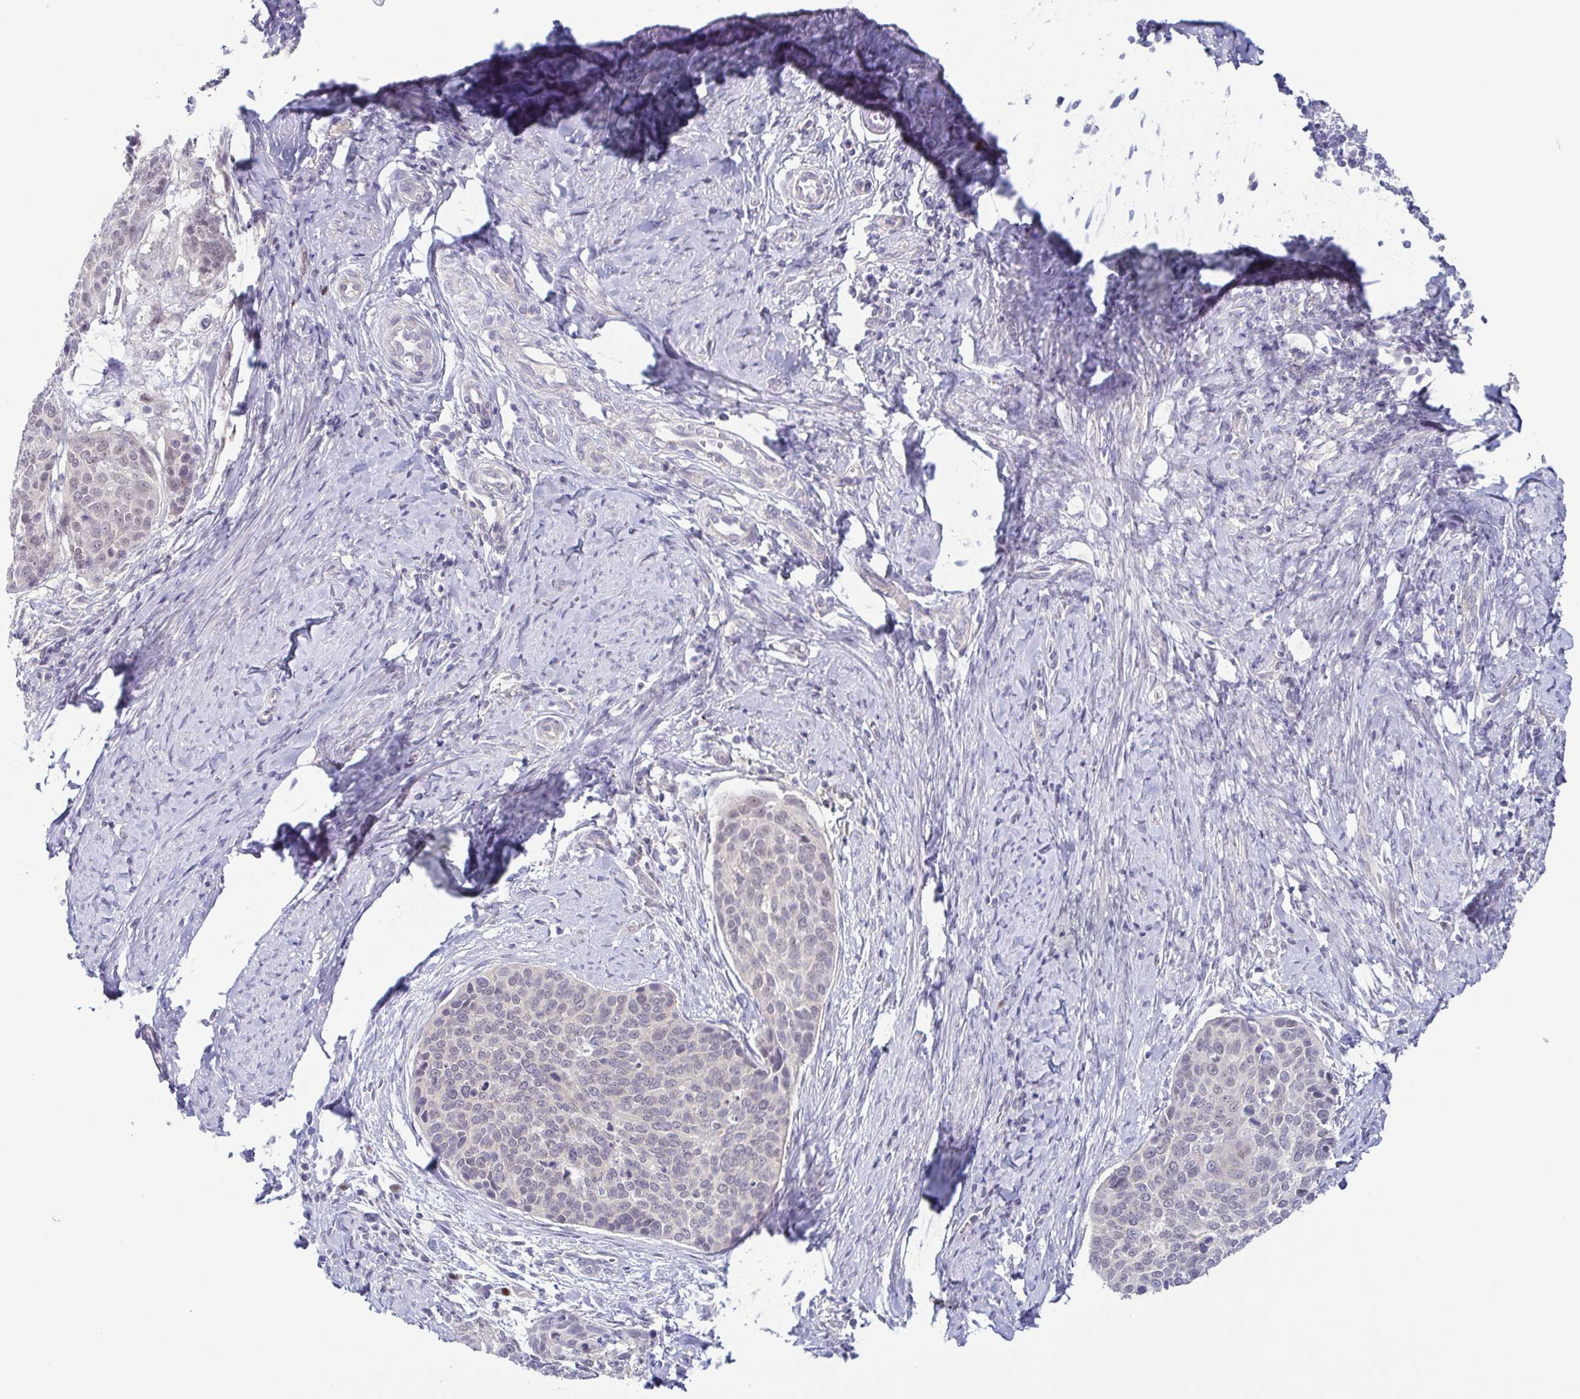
{"staining": {"intensity": "weak", "quantity": "<25%", "location": "nuclear"}, "tissue": "cervical cancer", "cell_type": "Tumor cells", "image_type": "cancer", "snomed": [{"axis": "morphology", "description": "Squamous cell carcinoma, NOS"}, {"axis": "topography", "description": "Cervix"}], "caption": "Human cervical cancer (squamous cell carcinoma) stained for a protein using IHC demonstrates no staining in tumor cells.", "gene": "UBE2Q1", "patient": {"sex": "female", "age": 69}}